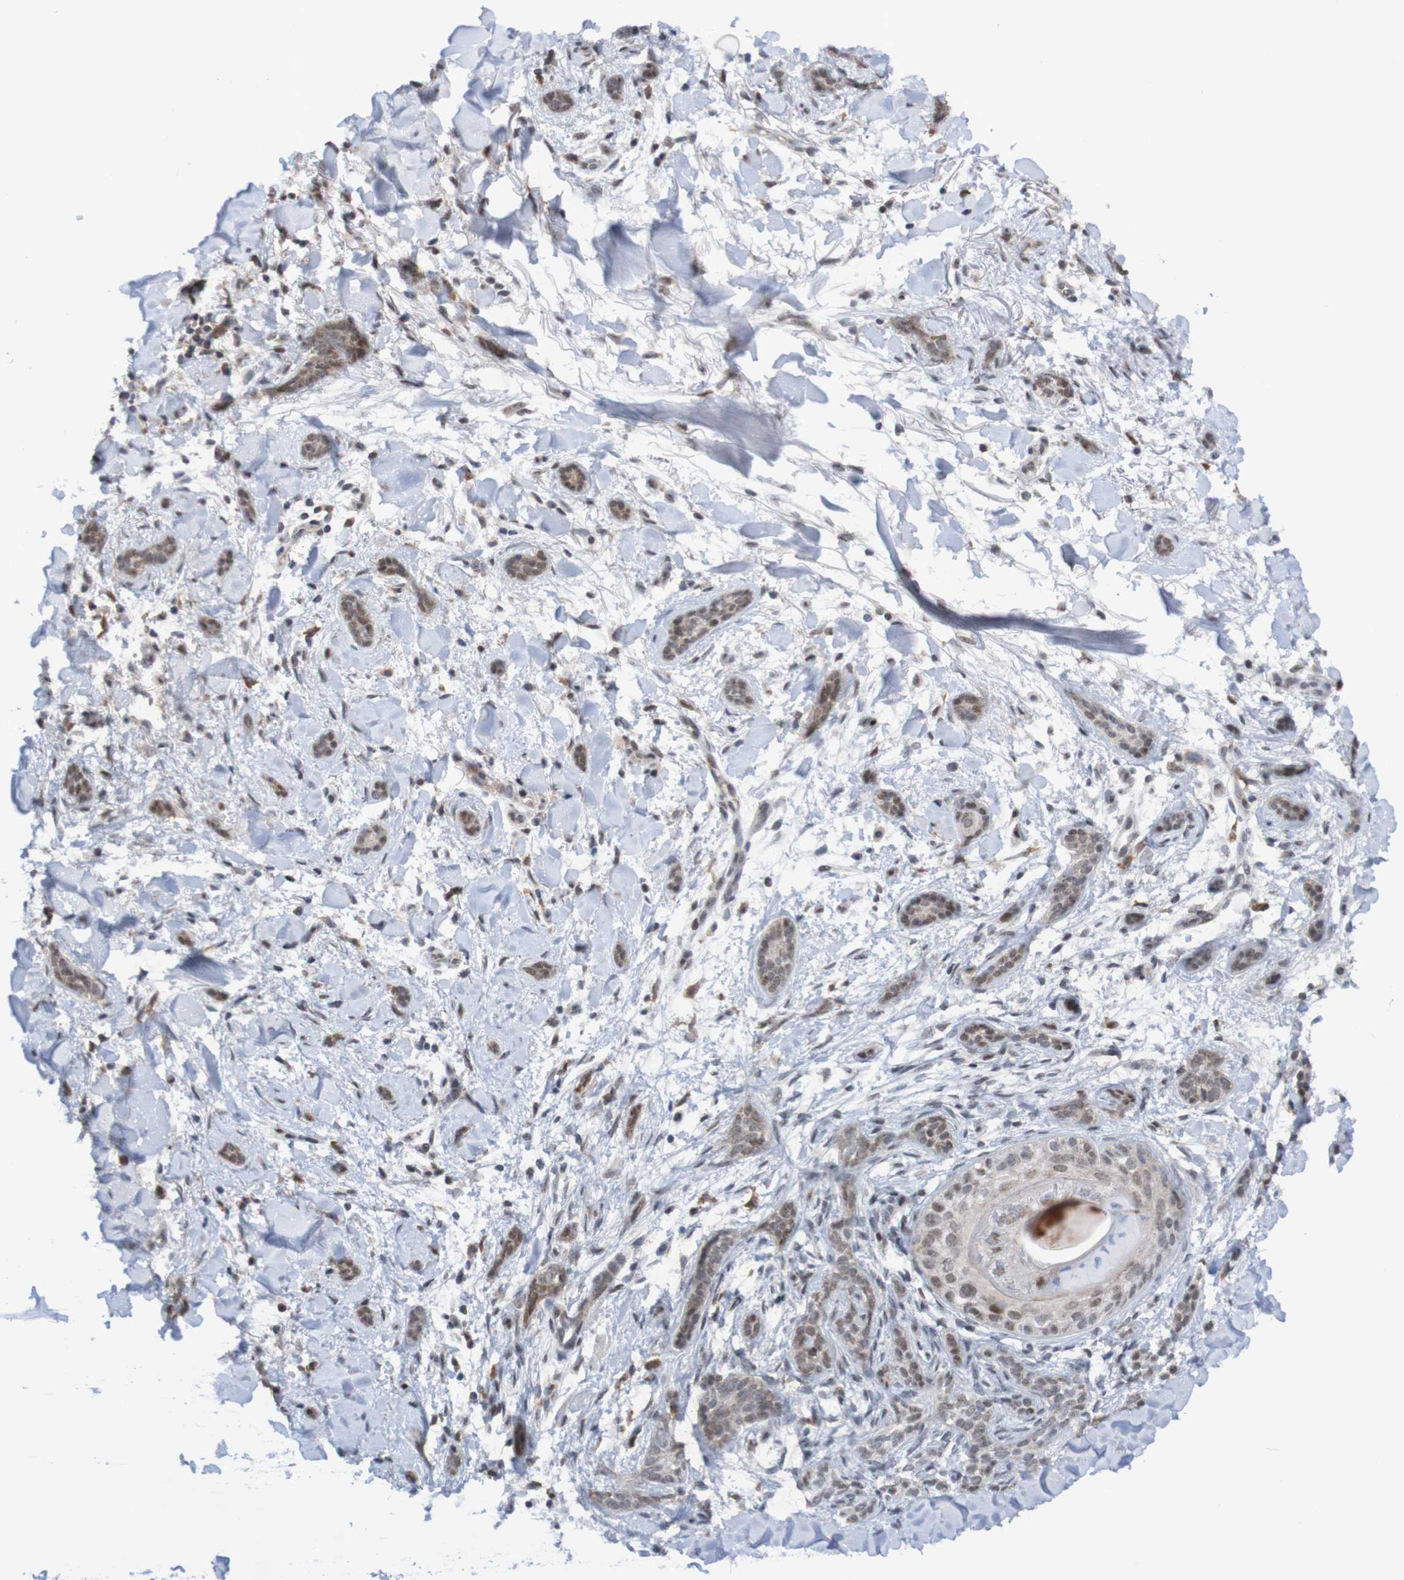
{"staining": {"intensity": "weak", "quantity": ">75%", "location": "cytoplasmic/membranous,nuclear"}, "tissue": "skin cancer", "cell_type": "Tumor cells", "image_type": "cancer", "snomed": [{"axis": "morphology", "description": "Basal cell carcinoma"}, {"axis": "morphology", "description": "Adnexal tumor, benign"}, {"axis": "topography", "description": "Skin"}], "caption": "This photomicrograph shows skin basal cell carcinoma stained with immunohistochemistry (IHC) to label a protein in brown. The cytoplasmic/membranous and nuclear of tumor cells show weak positivity for the protein. Nuclei are counter-stained blue.", "gene": "ITLN1", "patient": {"sex": "female", "age": 42}}